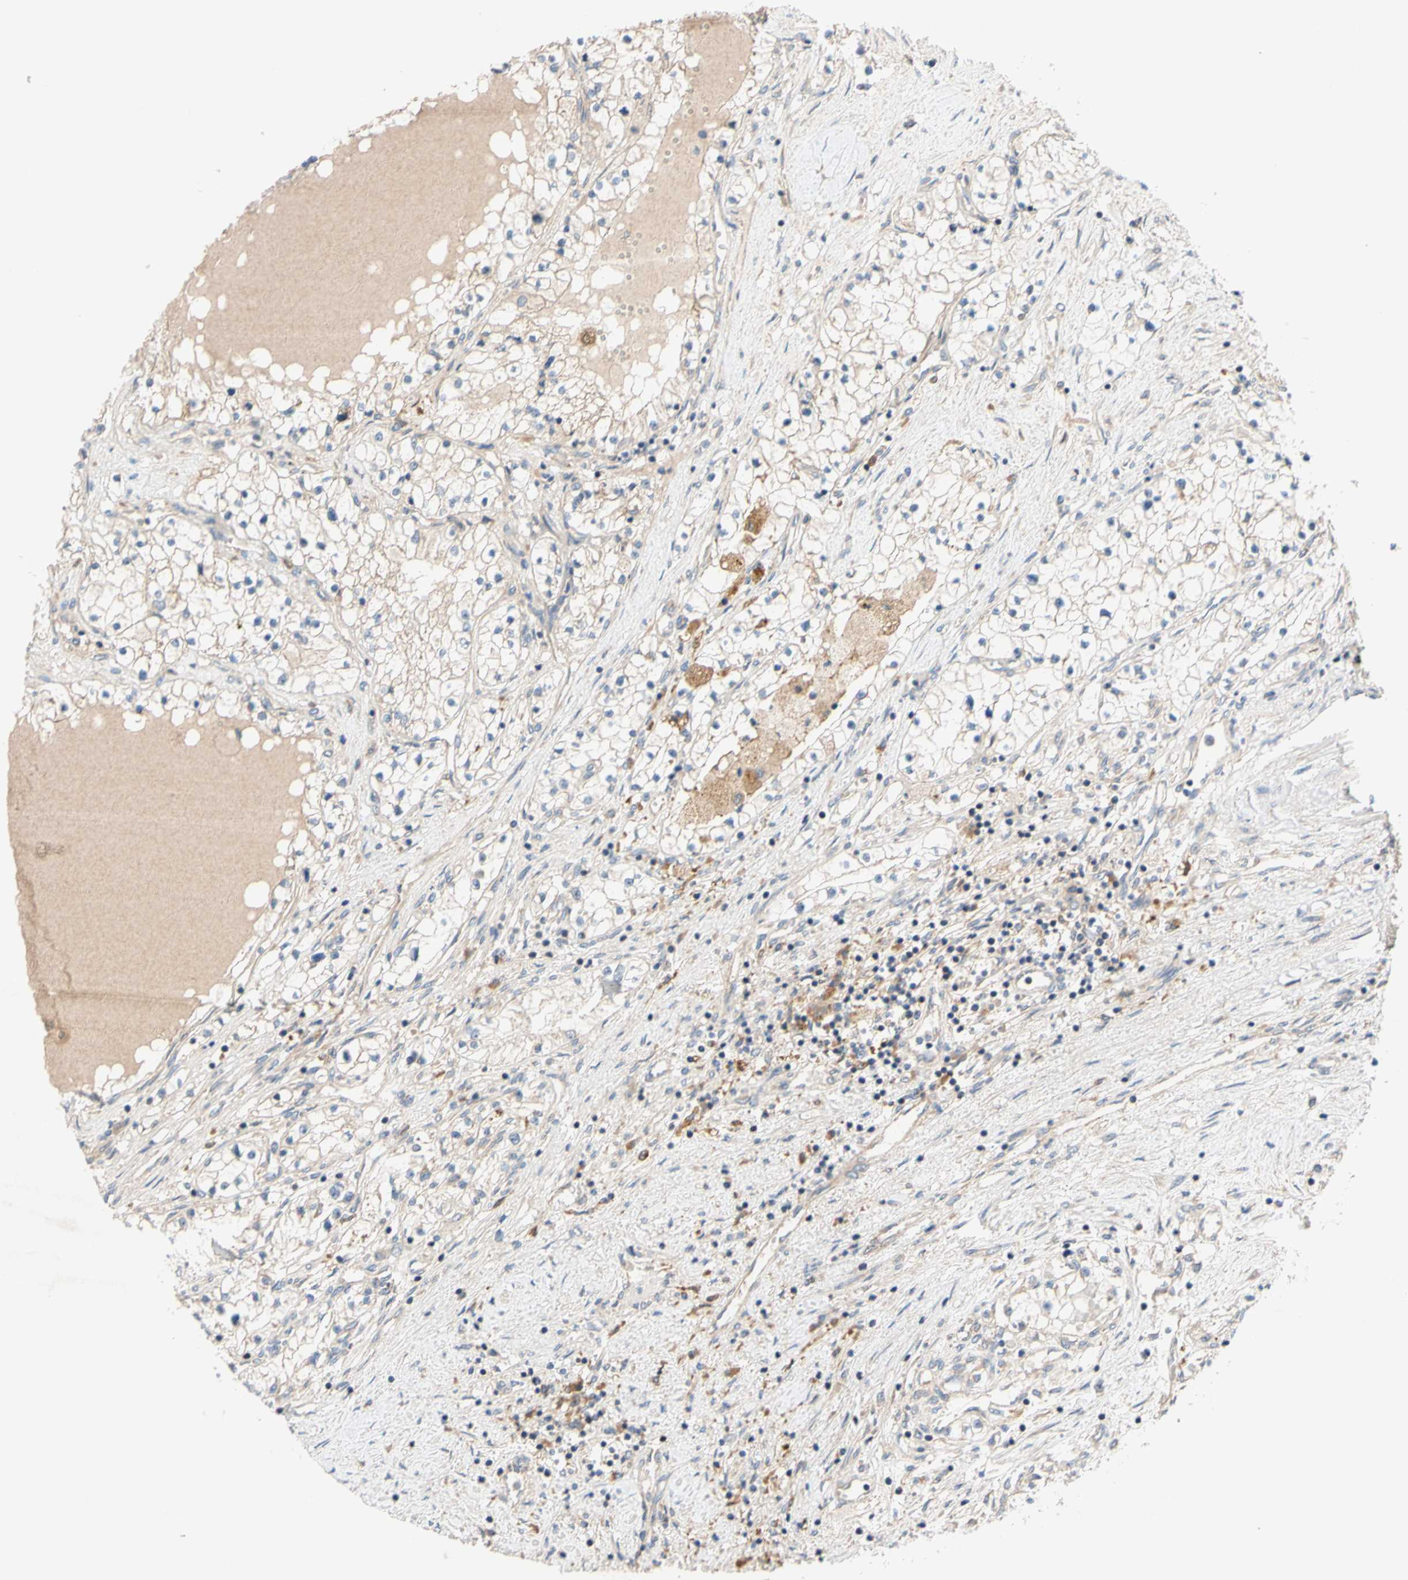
{"staining": {"intensity": "negative", "quantity": "none", "location": "none"}, "tissue": "renal cancer", "cell_type": "Tumor cells", "image_type": "cancer", "snomed": [{"axis": "morphology", "description": "Adenocarcinoma, NOS"}, {"axis": "topography", "description": "Kidney"}], "caption": "DAB immunohistochemical staining of human adenocarcinoma (renal) exhibits no significant staining in tumor cells.", "gene": "MBTPS2", "patient": {"sex": "male", "age": 68}}